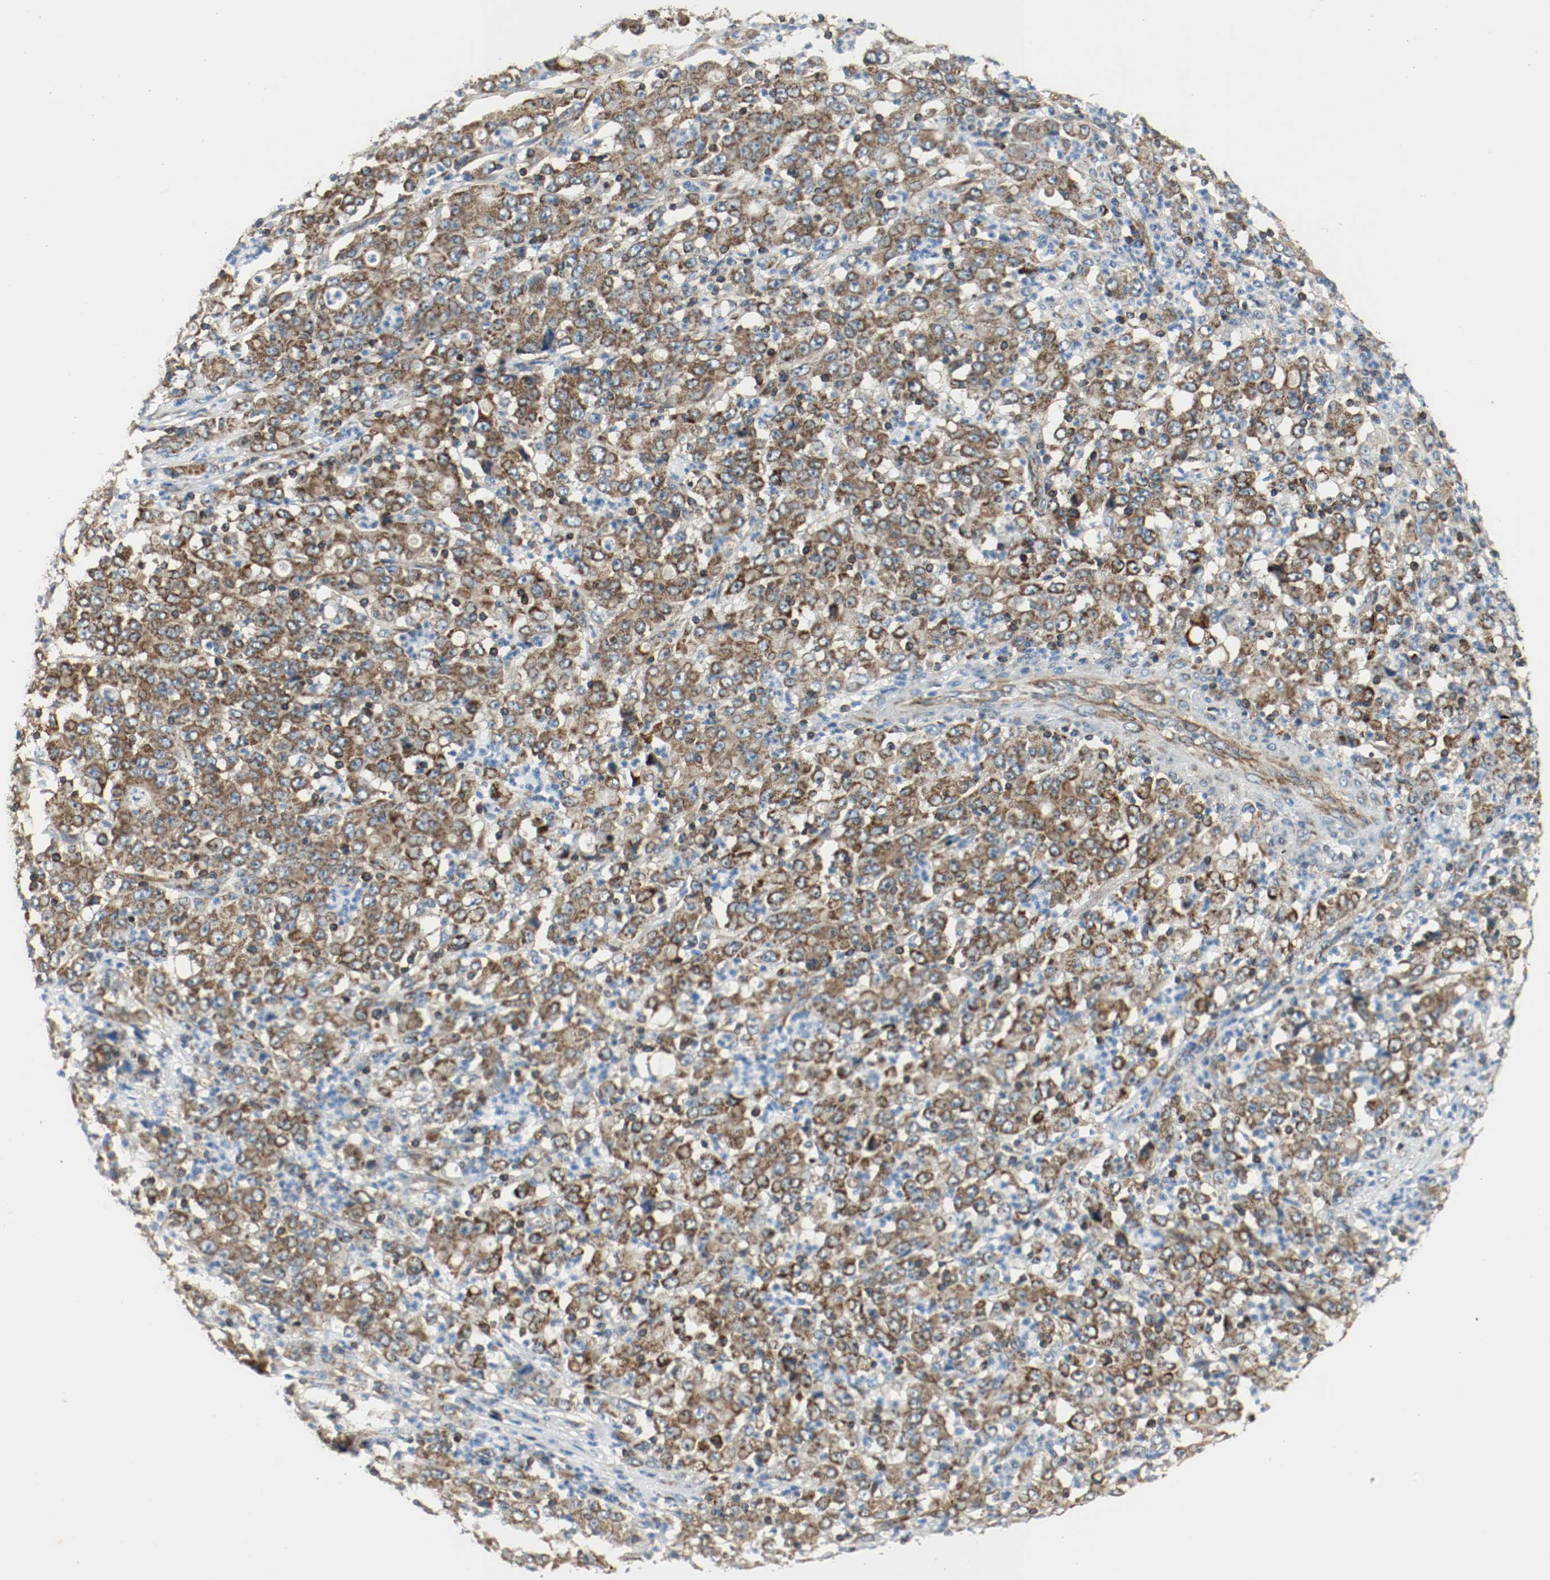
{"staining": {"intensity": "strong", "quantity": ">75%", "location": "cytoplasmic/membranous"}, "tissue": "stomach cancer", "cell_type": "Tumor cells", "image_type": "cancer", "snomed": [{"axis": "morphology", "description": "Adenocarcinoma, NOS"}, {"axis": "topography", "description": "Stomach, lower"}], "caption": "Immunohistochemistry (DAB (3,3'-diaminobenzidine)) staining of stomach adenocarcinoma shows strong cytoplasmic/membranous protein expression in about >75% of tumor cells.", "gene": "PLCG1", "patient": {"sex": "female", "age": 71}}